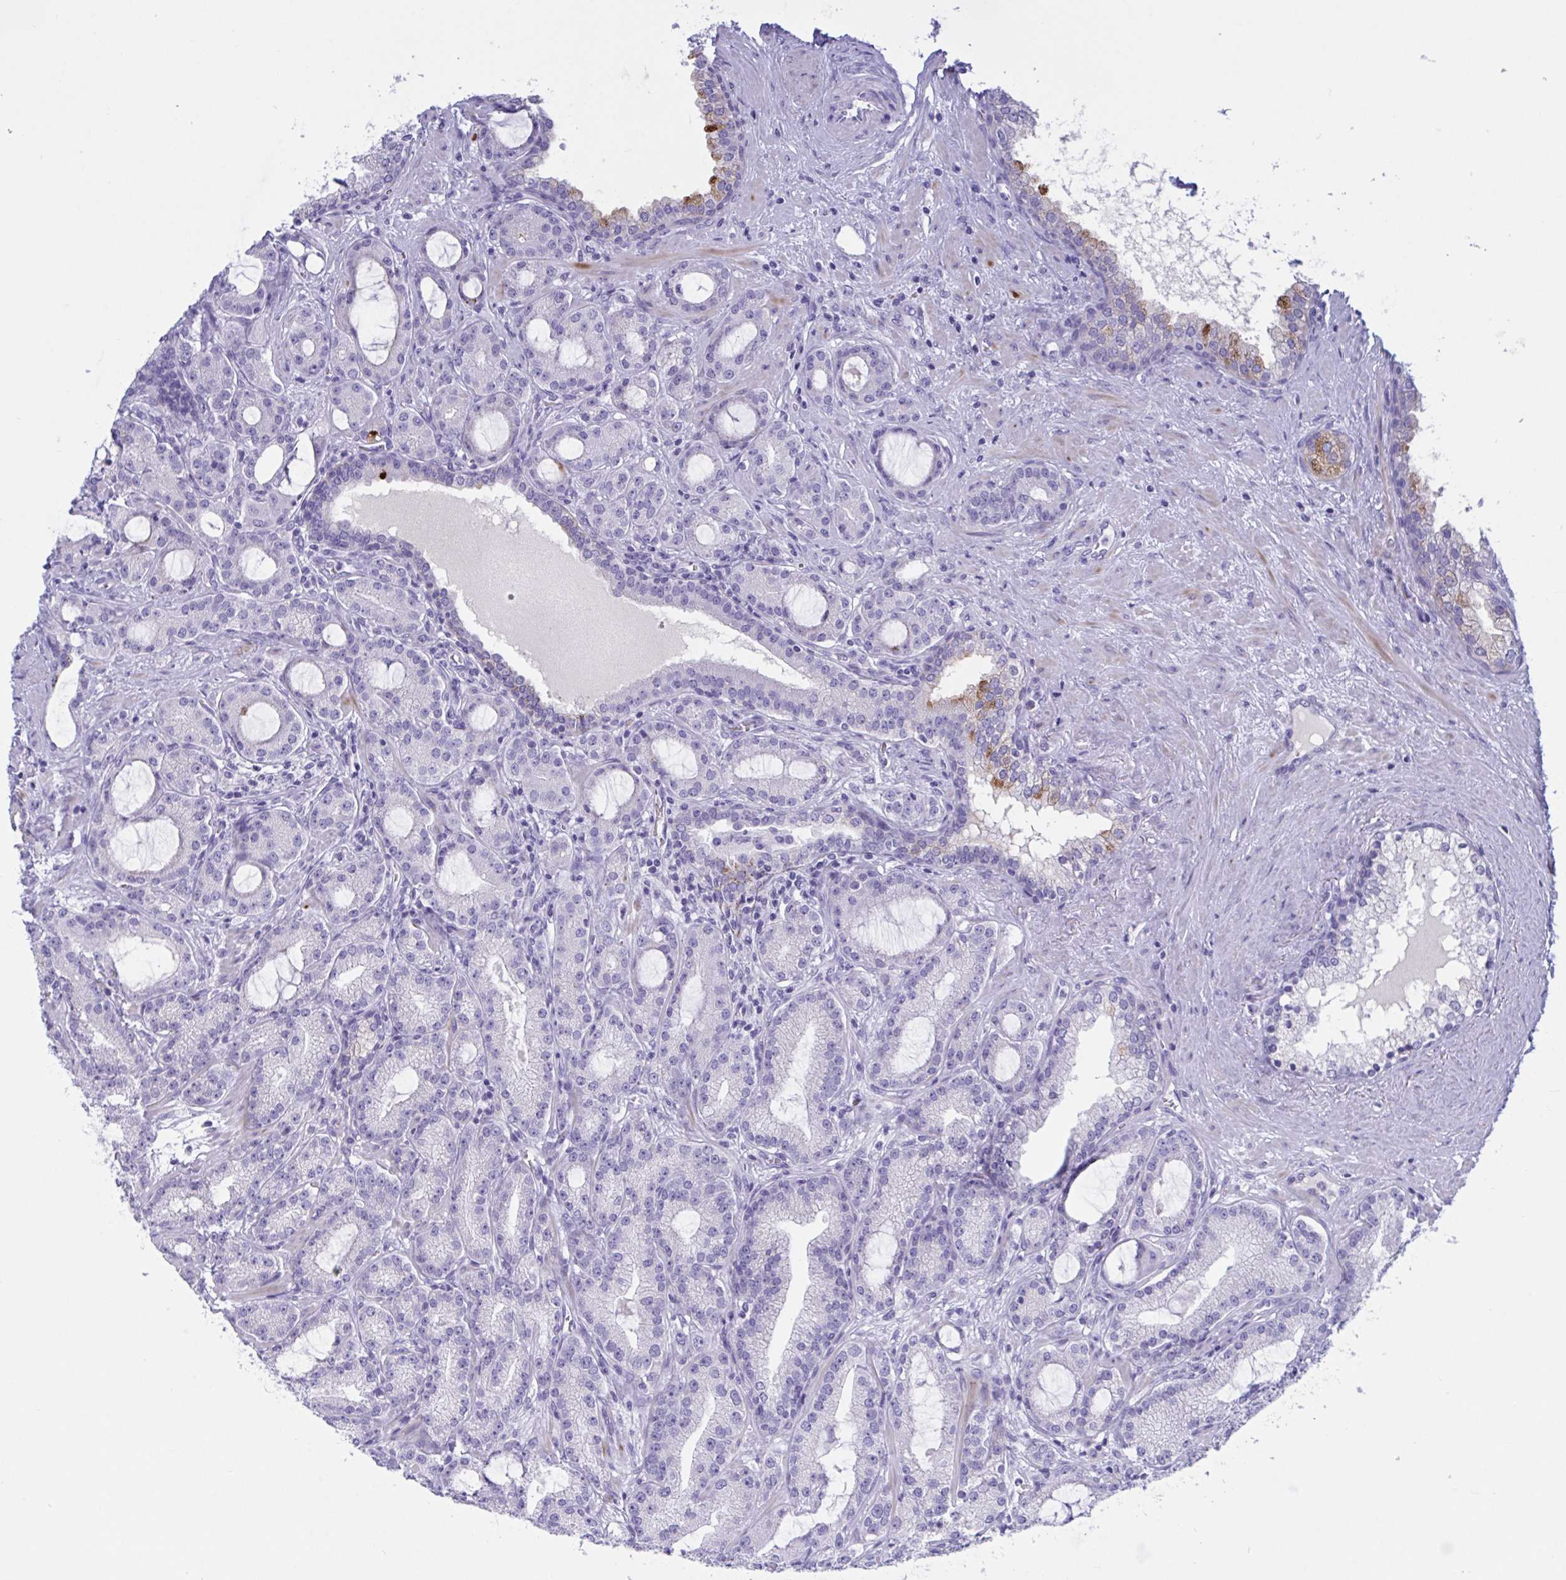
{"staining": {"intensity": "negative", "quantity": "none", "location": "none"}, "tissue": "prostate cancer", "cell_type": "Tumor cells", "image_type": "cancer", "snomed": [{"axis": "morphology", "description": "Adenocarcinoma, High grade"}, {"axis": "topography", "description": "Prostate"}], "caption": "DAB (3,3'-diaminobenzidine) immunohistochemical staining of human high-grade adenocarcinoma (prostate) shows no significant expression in tumor cells.", "gene": "OXLD1", "patient": {"sex": "male", "age": 65}}